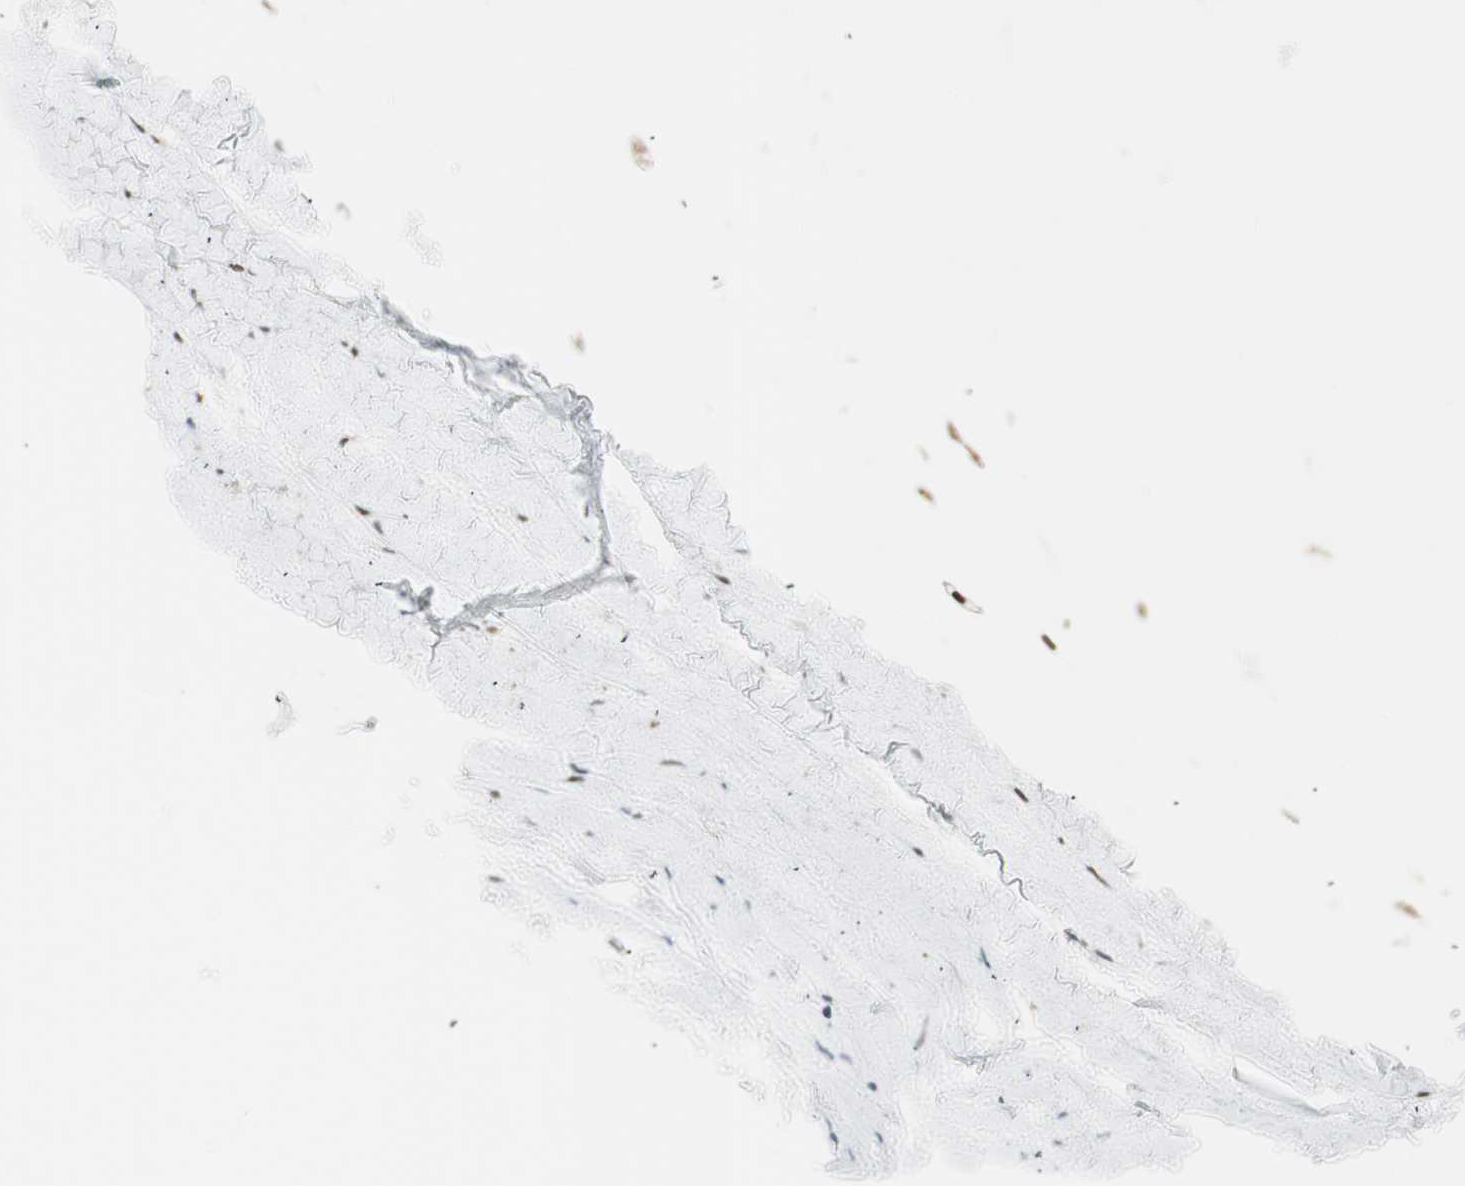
{"staining": {"intensity": "moderate", "quantity": "25%-75%", "location": "cytoplasmic/membranous,nuclear"}, "tissue": "soft tissue", "cell_type": "Chondrocytes", "image_type": "normal", "snomed": [{"axis": "morphology", "description": "Normal tissue, NOS"}, {"axis": "topography", "description": "Bronchus"}], "caption": "Protein expression analysis of normal soft tissue shows moderate cytoplasmic/membranous,nuclear staining in approximately 25%-75% of chondrocytes. (brown staining indicates protein expression, while blue staining denotes nuclei).", "gene": "LONP2", "patient": {"sex": "female", "age": 73}}